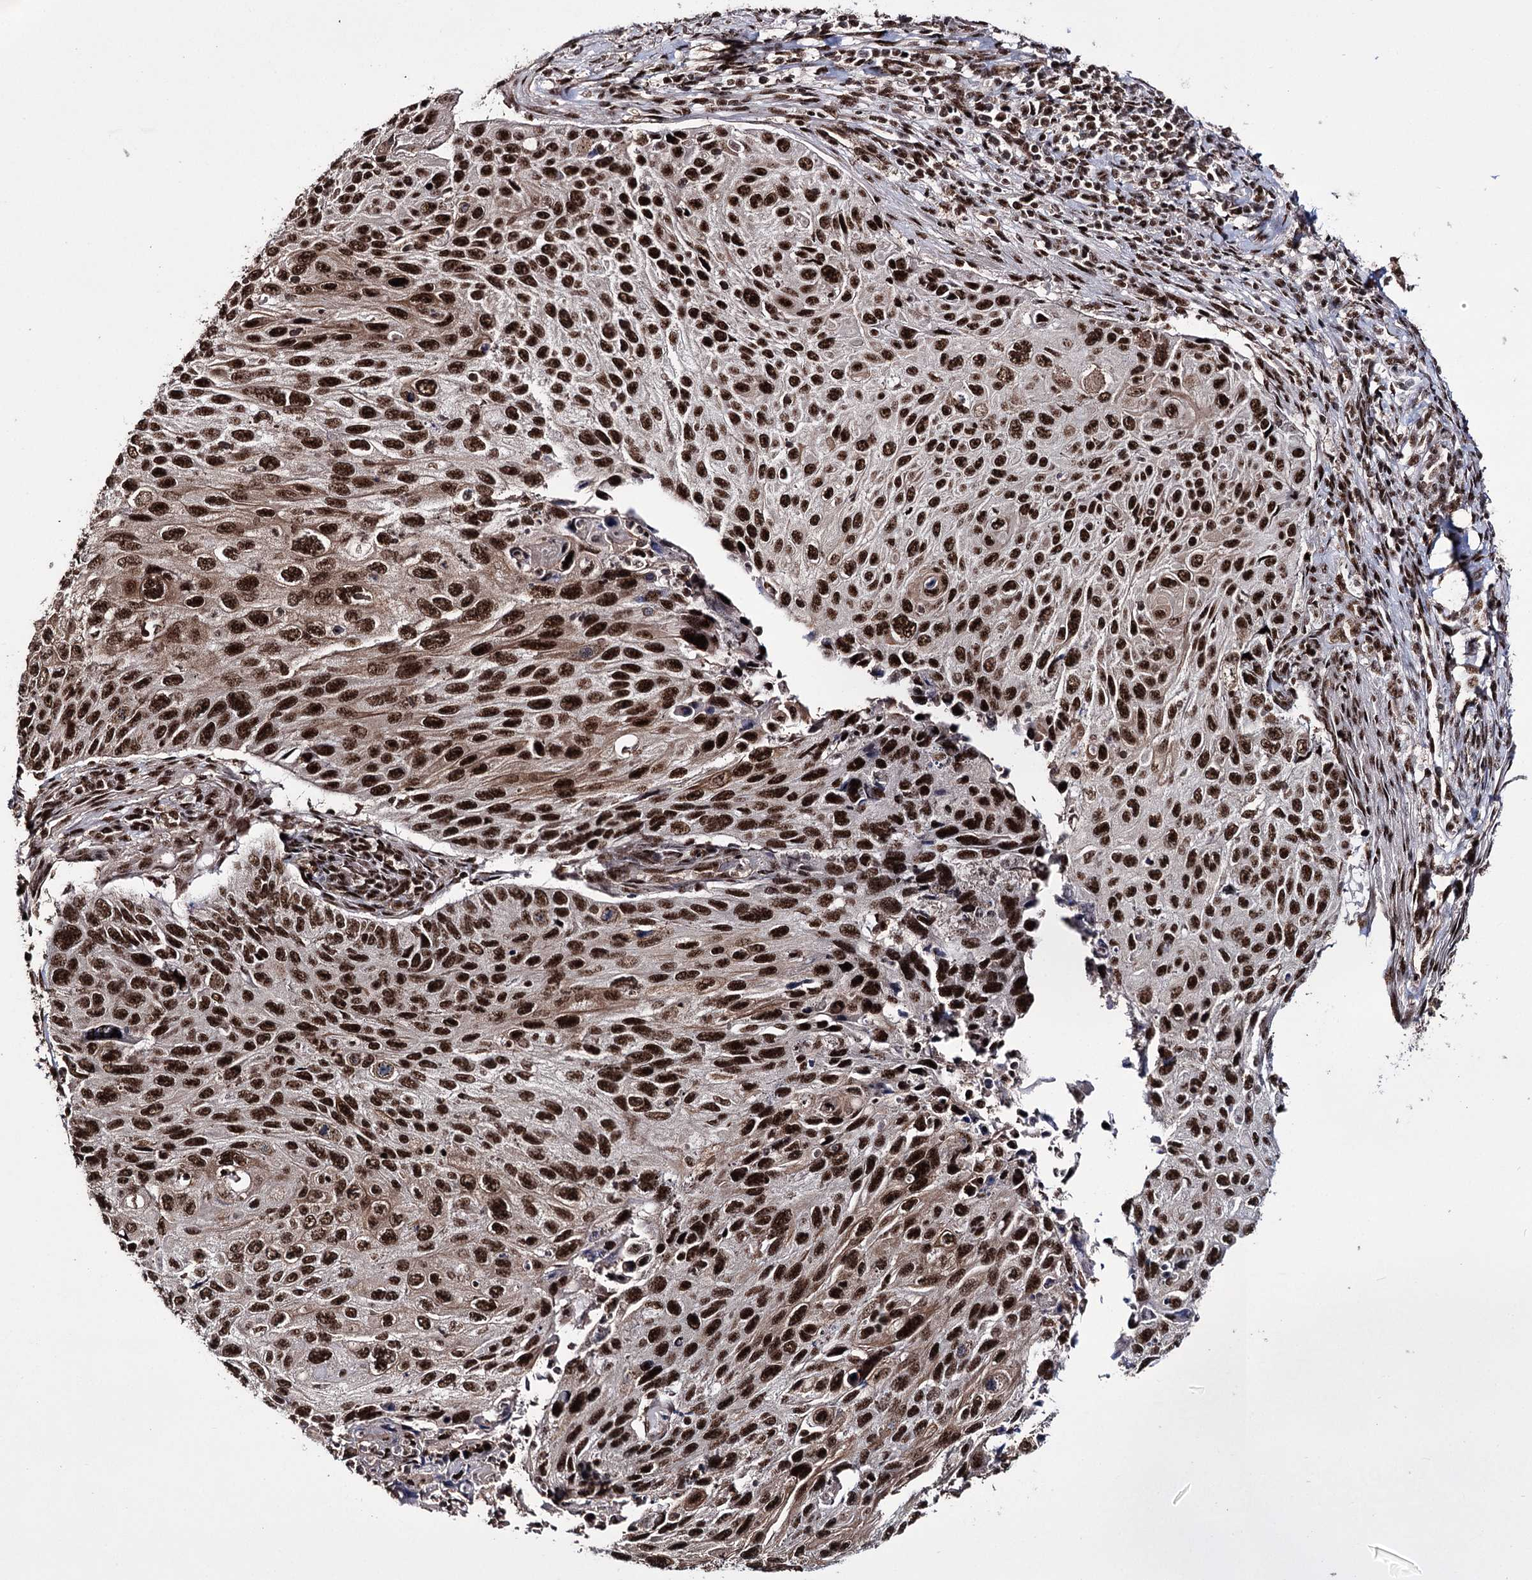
{"staining": {"intensity": "strong", "quantity": ">75%", "location": "nuclear"}, "tissue": "cervical cancer", "cell_type": "Tumor cells", "image_type": "cancer", "snomed": [{"axis": "morphology", "description": "Squamous cell carcinoma, NOS"}, {"axis": "topography", "description": "Cervix"}], "caption": "Strong nuclear expression is appreciated in approximately >75% of tumor cells in cervical cancer (squamous cell carcinoma).", "gene": "PRPF40A", "patient": {"sex": "female", "age": 70}}